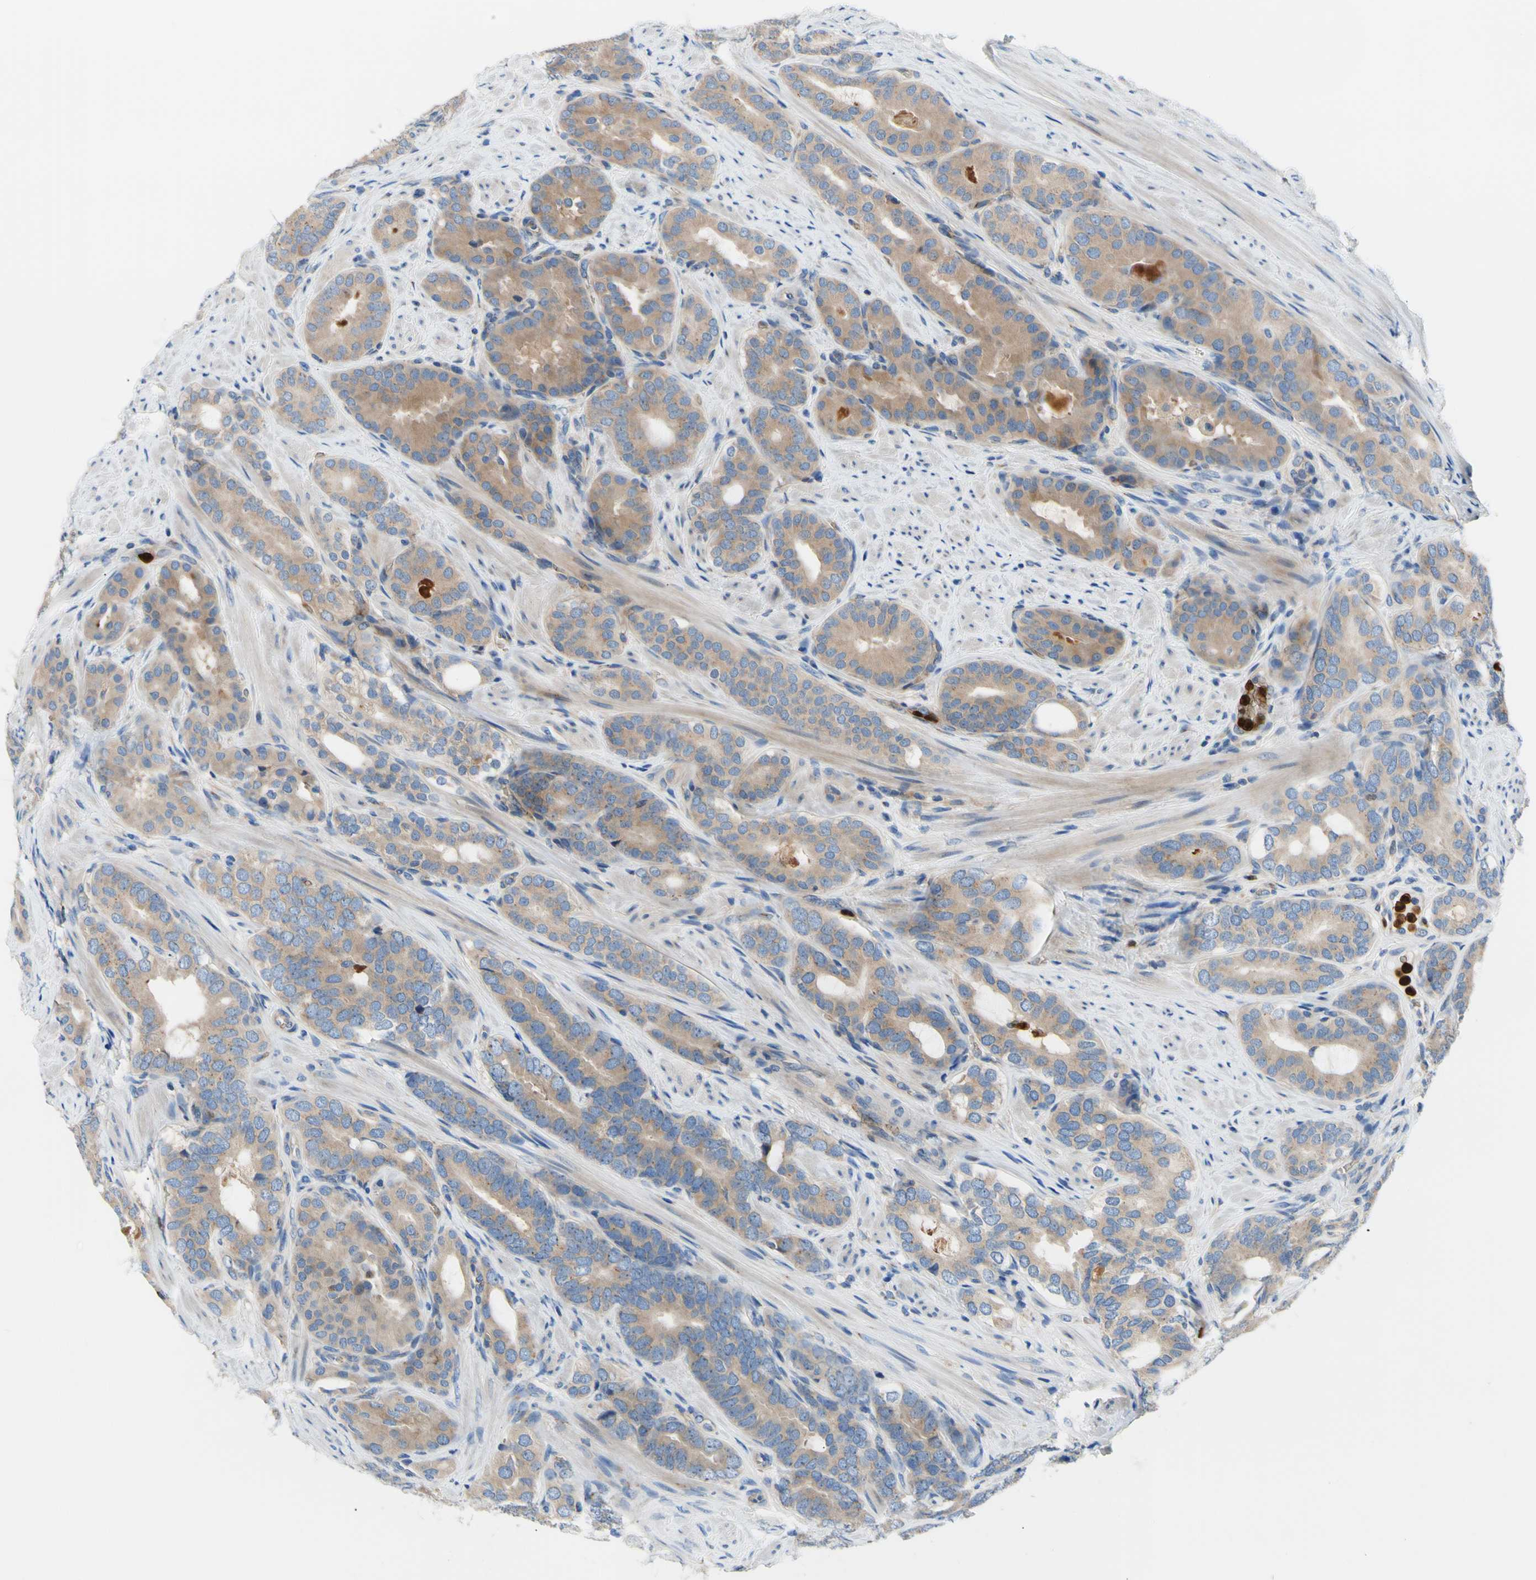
{"staining": {"intensity": "moderate", "quantity": ">75%", "location": "cytoplasmic/membranous"}, "tissue": "prostate cancer", "cell_type": "Tumor cells", "image_type": "cancer", "snomed": [{"axis": "morphology", "description": "Adenocarcinoma, Low grade"}, {"axis": "topography", "description": "Prostate"}], "caption": "This is a histology image of immunohistochemistry staining of prostate low-grade adenocarcinoma, which shows moderate expression in the cytoplasmic/membranous of tumor cells.", "gene": "USP9X", "patient": {"sex": "male", "age": 63}}